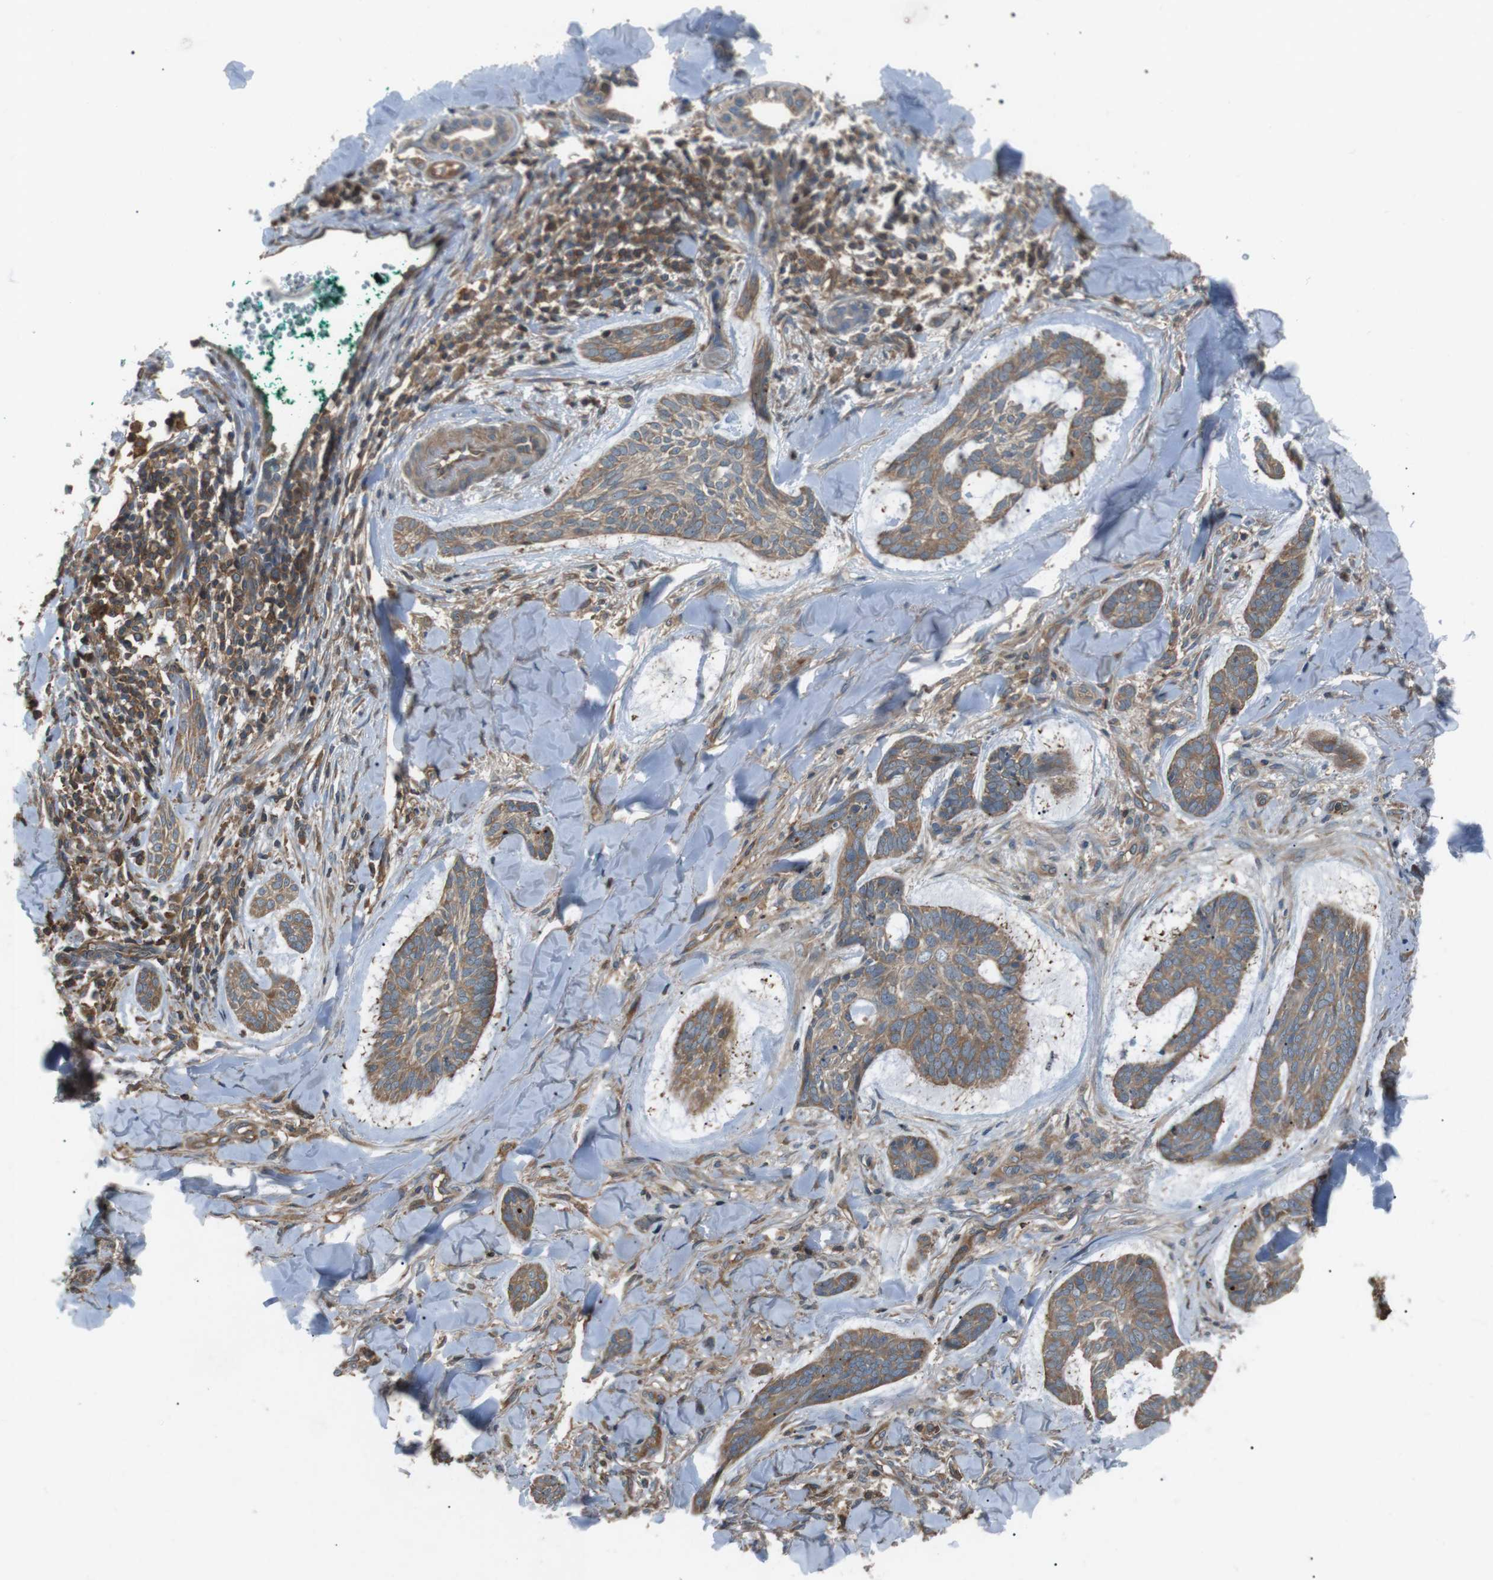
{"staining": {"intensity": "moderate", "quantity": ">75%", "location": "cytoplasmic/membranous"}, "tissue": "skin cancer", "cell_type": "Tumor cells", "image_type": "cancer", "snomed": [{"axis": "morphology", "description": "Basal cell carcinoma"}, {"axis": "topography", "description": "Skin"}], "caption": "This is a micrograph of IHC staining of basal cell carcinoma (skin), which shows moderate positivity in the cytoplasmic/membranous of tumor cells.", "gene": "GPR161", "patient": {"sex": "male", "age": 43}}